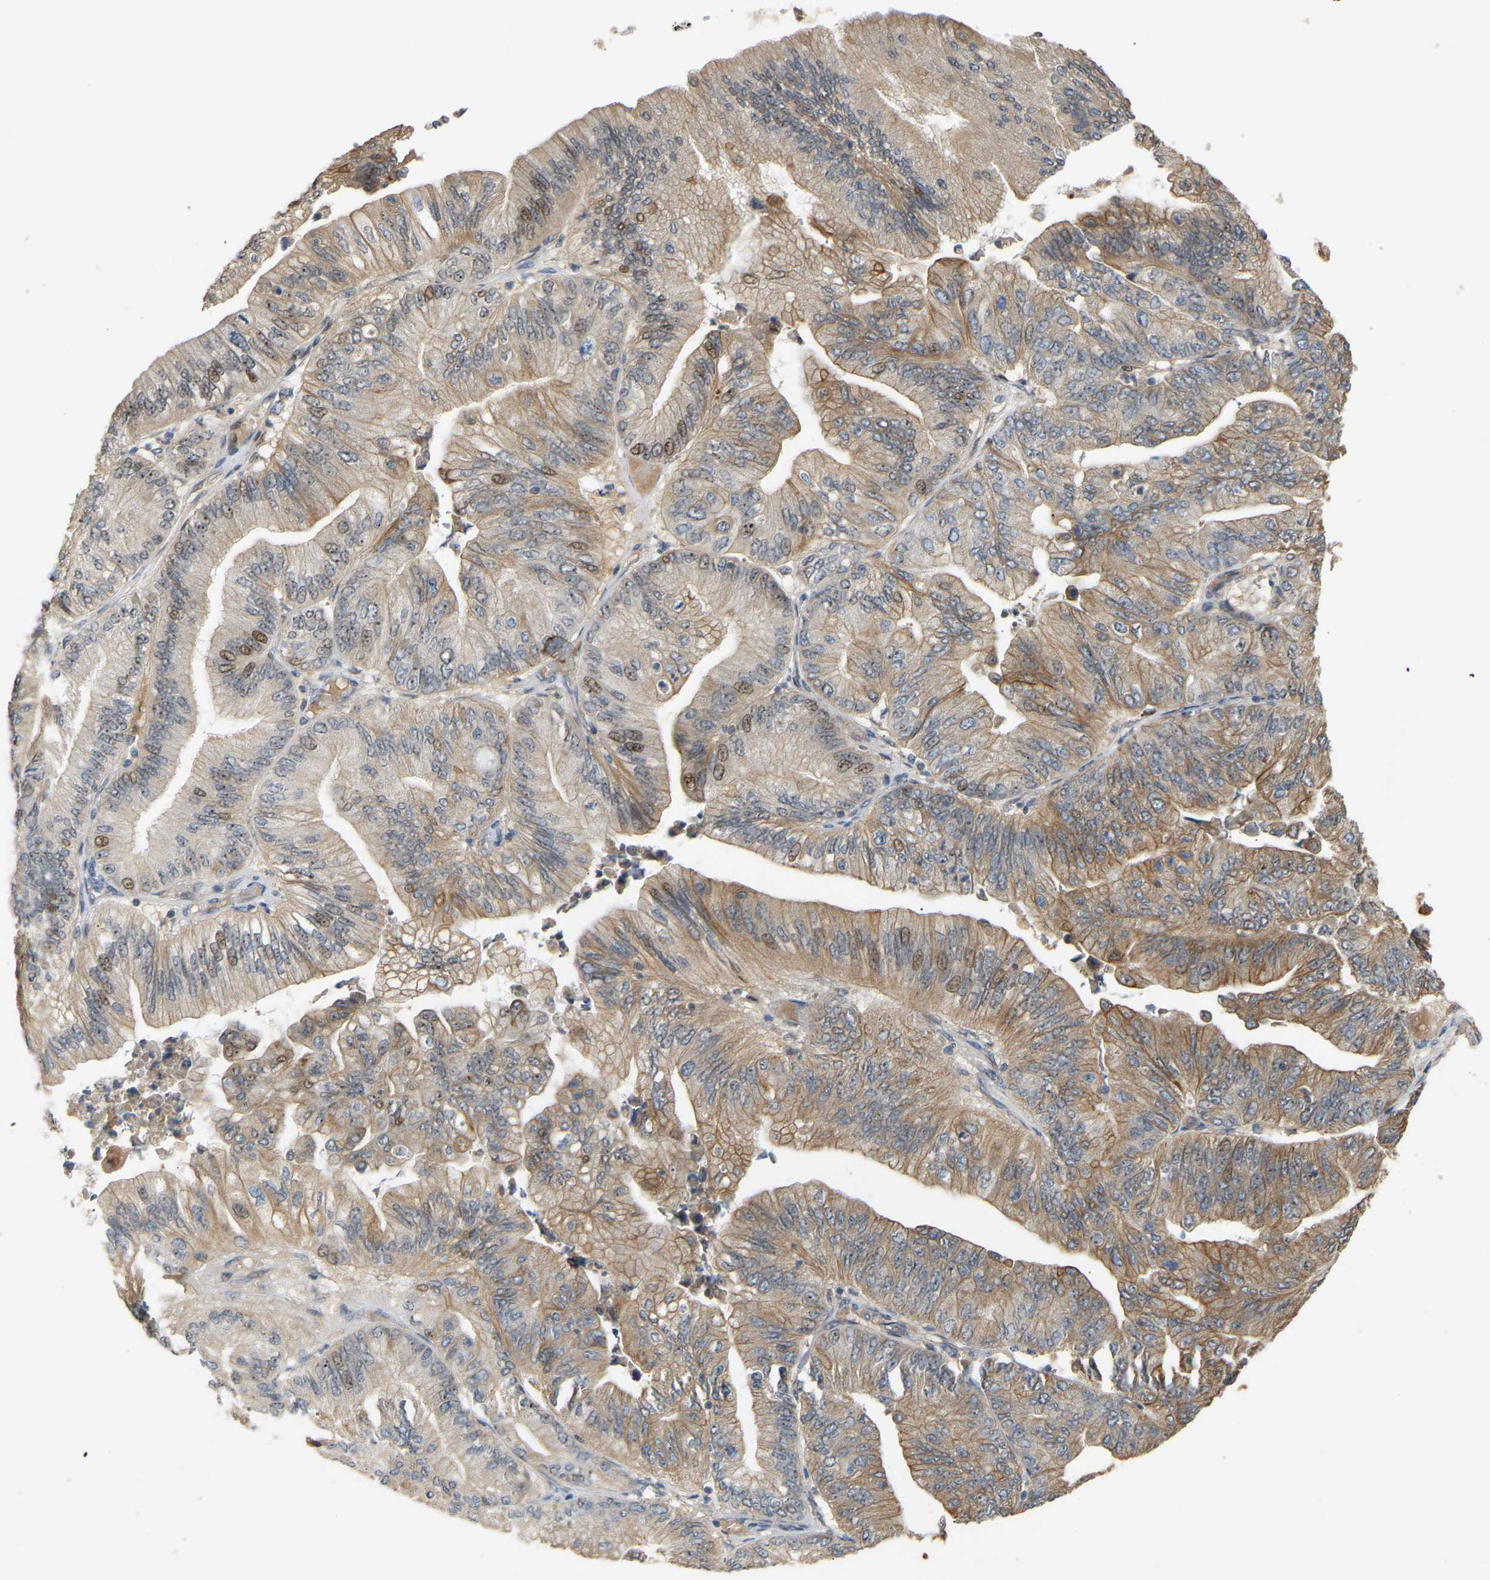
{"staining": {"intensity": "moderate", "quantity": "25%-75%", "location": "cytoplasmic/membranous,nuclear"}, "tissue": "ovarian cancer", "cell_type": "Tumor cells", "image_type": "cancer", "snomed": [{"axis": "morphology", "description": "Cystadenocarcinoma, mucinous, NOS"}, {"axis": "topography", "description": "Ovary"}], "caption": "Ovarian mucinous cystadenocarcinoma stained with immunohistochemistry shows moderate cytoplasmic/membranous and nuclear positivity in approximately 25%-75% of tumor cells. The protein is stained brown, and the nuclei are stained in blue (DAB IHC with brightfield microscopy, high magnification).", "gene": "PTPN4", "patient": {"sex": "female", "age": 61}}